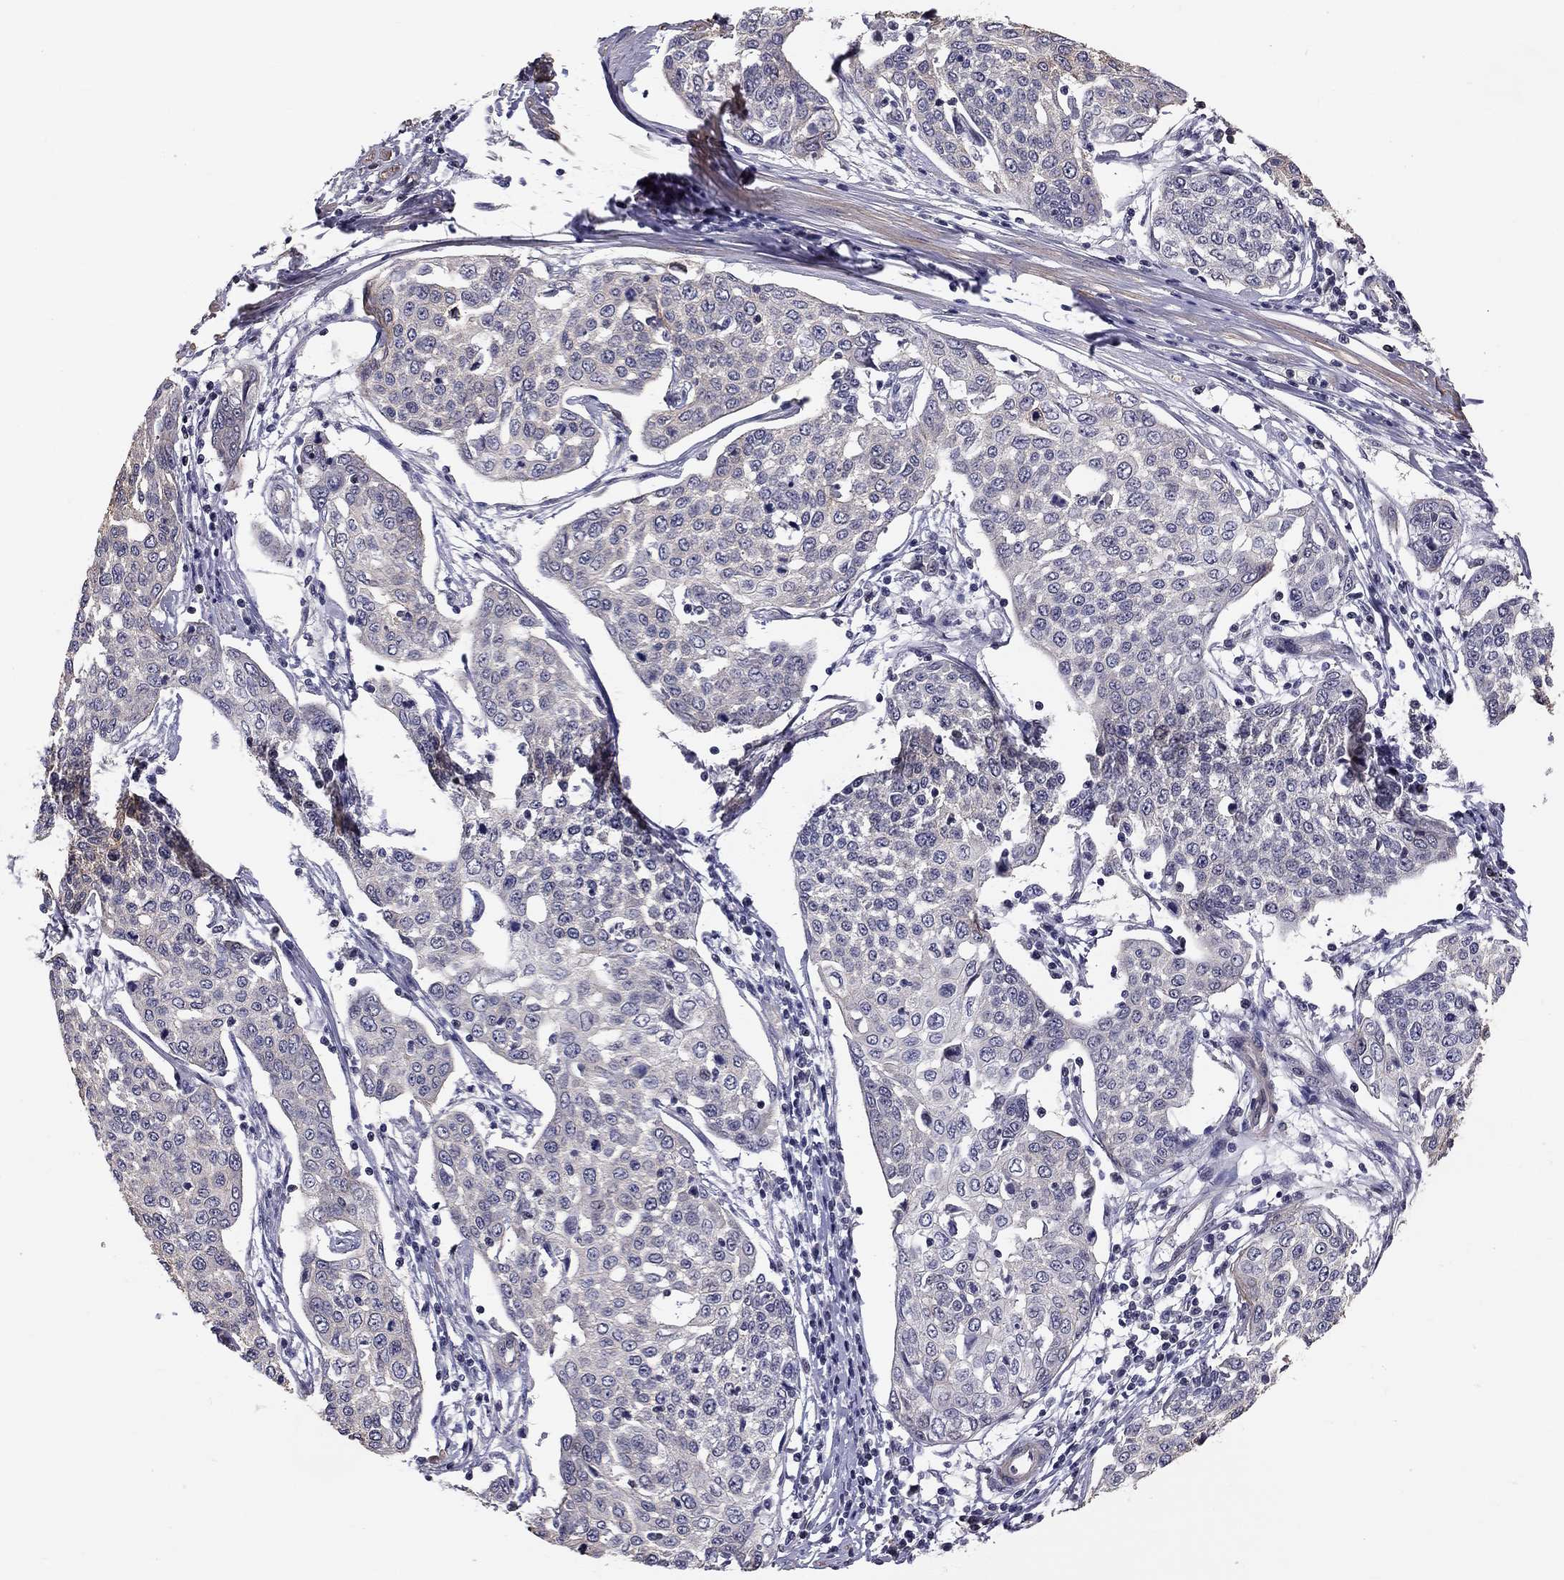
{"staining": {"intensity": "negative", "quantity": "none", "location": "none"}, "tissue": "cervical cancer", "cell_type": "Tumor cells", "image_type": "cancer", "snomed": [{"axis": "morphology", "description": "Squamous cell carcinoma, NOS"}, {"axis": "topography", "description": "Cervix"}], "caption": "DAB immunohistochemical staining of squamous cell carcinoma (cervical) demonstrates no significant expression in tumor cells.", "gene": "GJB4", "patient": {"sex": "female", "age": 34}}